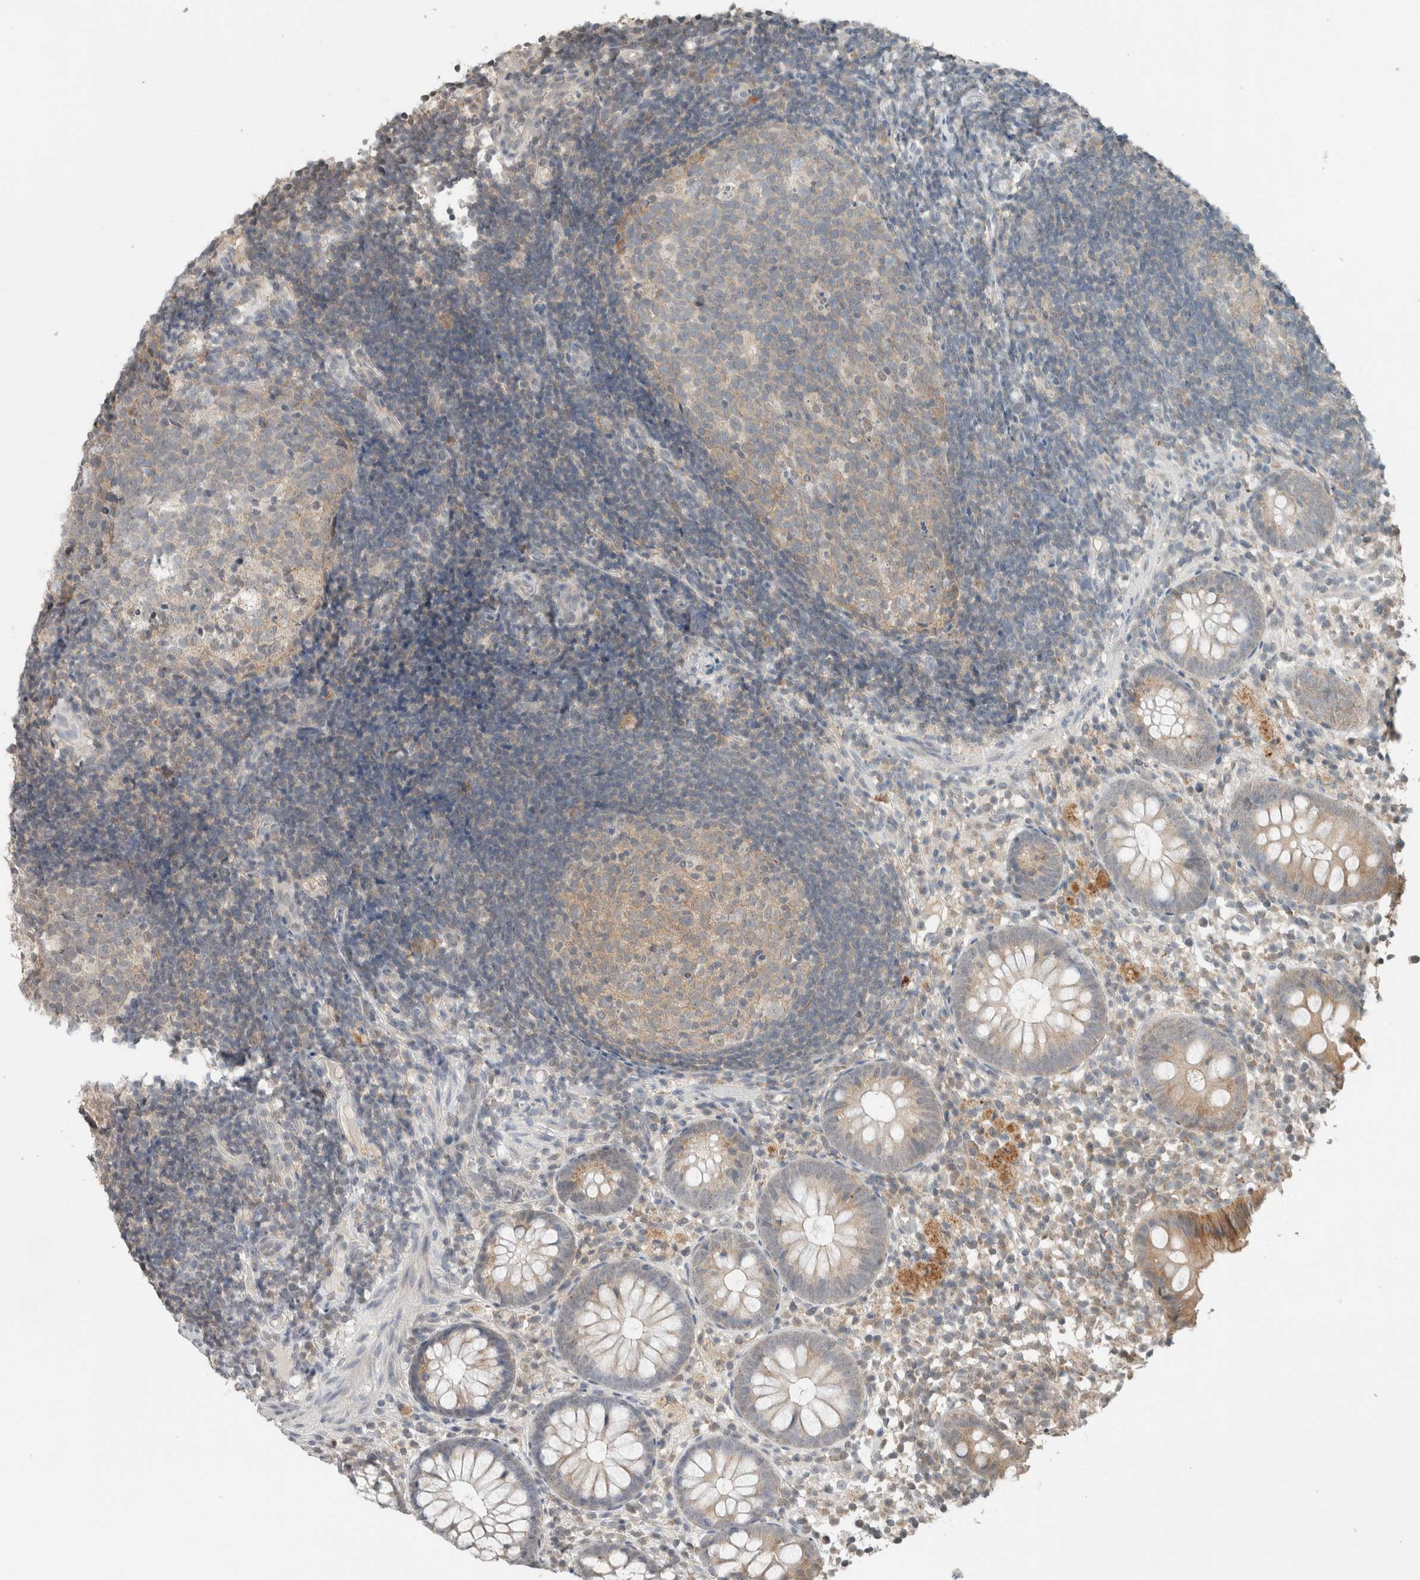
{"staining": {"intensity": "moderate", "quantity": "<25%", "location": "cytoplasmic/membranous"}, "tissue": "appendix", "cell_type": "Glandular cells", "image_type": "normal", "snomed": [{"axis": "morphology", "description": "Normal tissue, NOS"}, {"axis": "topography", "description": "Appendix"}], "caption": "DAB immunohistochemical staining of benign human appendix exhibits moderate cytoplasmic/membranous protein staining in about <25% of glandular cells.", "gene": "TRIT1", "patient": {"sex": "female", "age": 20}}